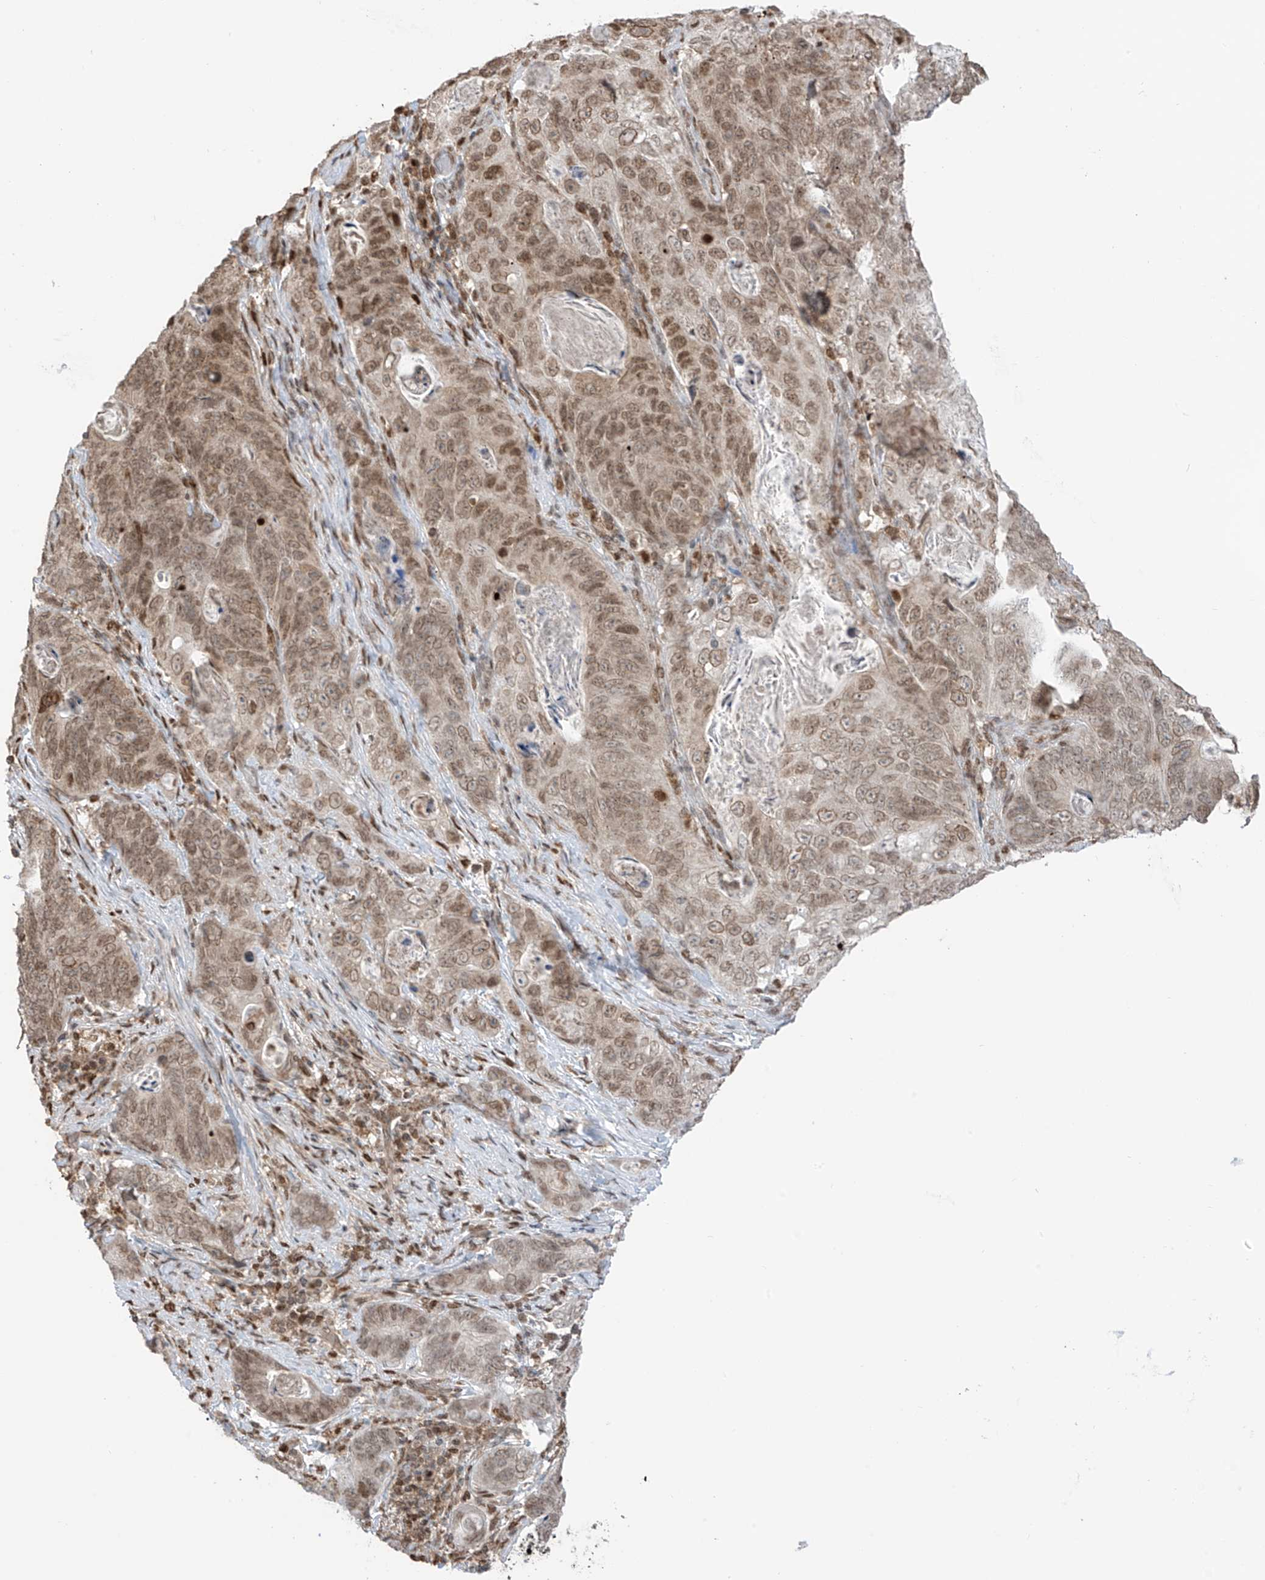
{"staining": {"intensity": "weak", "quantity": ">75%", "location": "nuclear"}, "tissue": "stomach cancer", "cell_type": "Tumor cells", "image_type": "cancer", "snomed": [{"axis": "morphology", "description": "Normal tissue, NOS"}, {"axis": "morphology", "description": "Adenocarcinoma, NOS"}, {"axis": "topography", "description": "Stomach"}], "caption": "Adenocarcinoma (stomach) stained with a brown dye exhibits weak nuclear positive positivity in approximately >75% of tumor cells.", "gene": "KPNB1", "patient": {"sex": "female", "age": 89}}